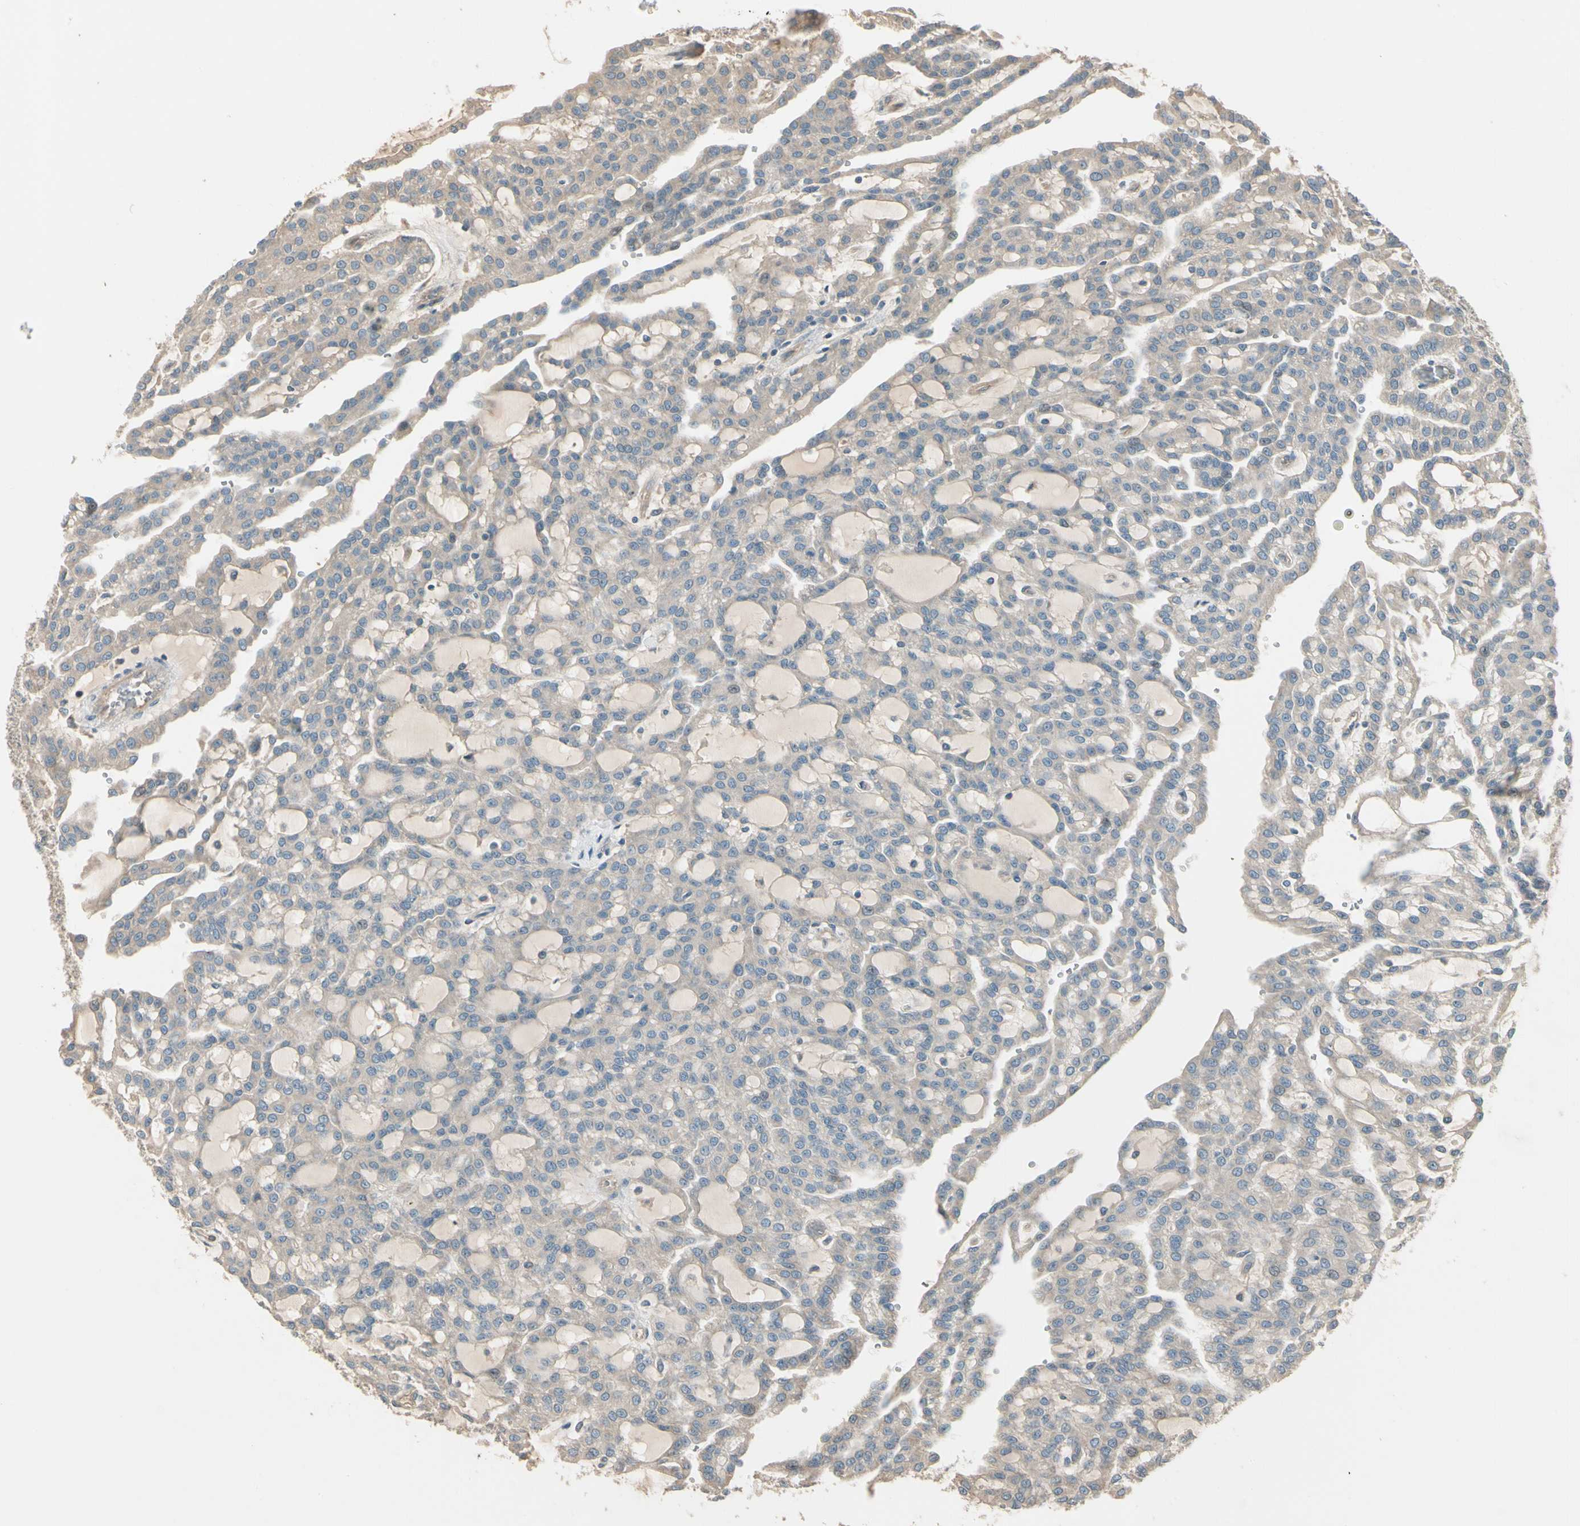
{"staining": {"intensity": "weak", "quantity": "25%-75%", "location": "cytoplasmic/membranous"}, "tissue": "renal cancer", "cell_type": "Tumor cells", "image_type": "cancer", "snomed": [{"axis": "morphology", "description": "Adenocarcinoma, NOS"}, {"axis": "topography", "description": "Kidney"}], "caption": "An IHC micrograph of neoplastic tissue is shown. Protein staining in brown shows weak cytoplasmic/membranous positivity in renal cancer within tumor cells. The protein is shown in brown color, while the nuclei are stained blue.", "gene": "TNFRSF21", "patient": {"sex": "male", "age": 63}}